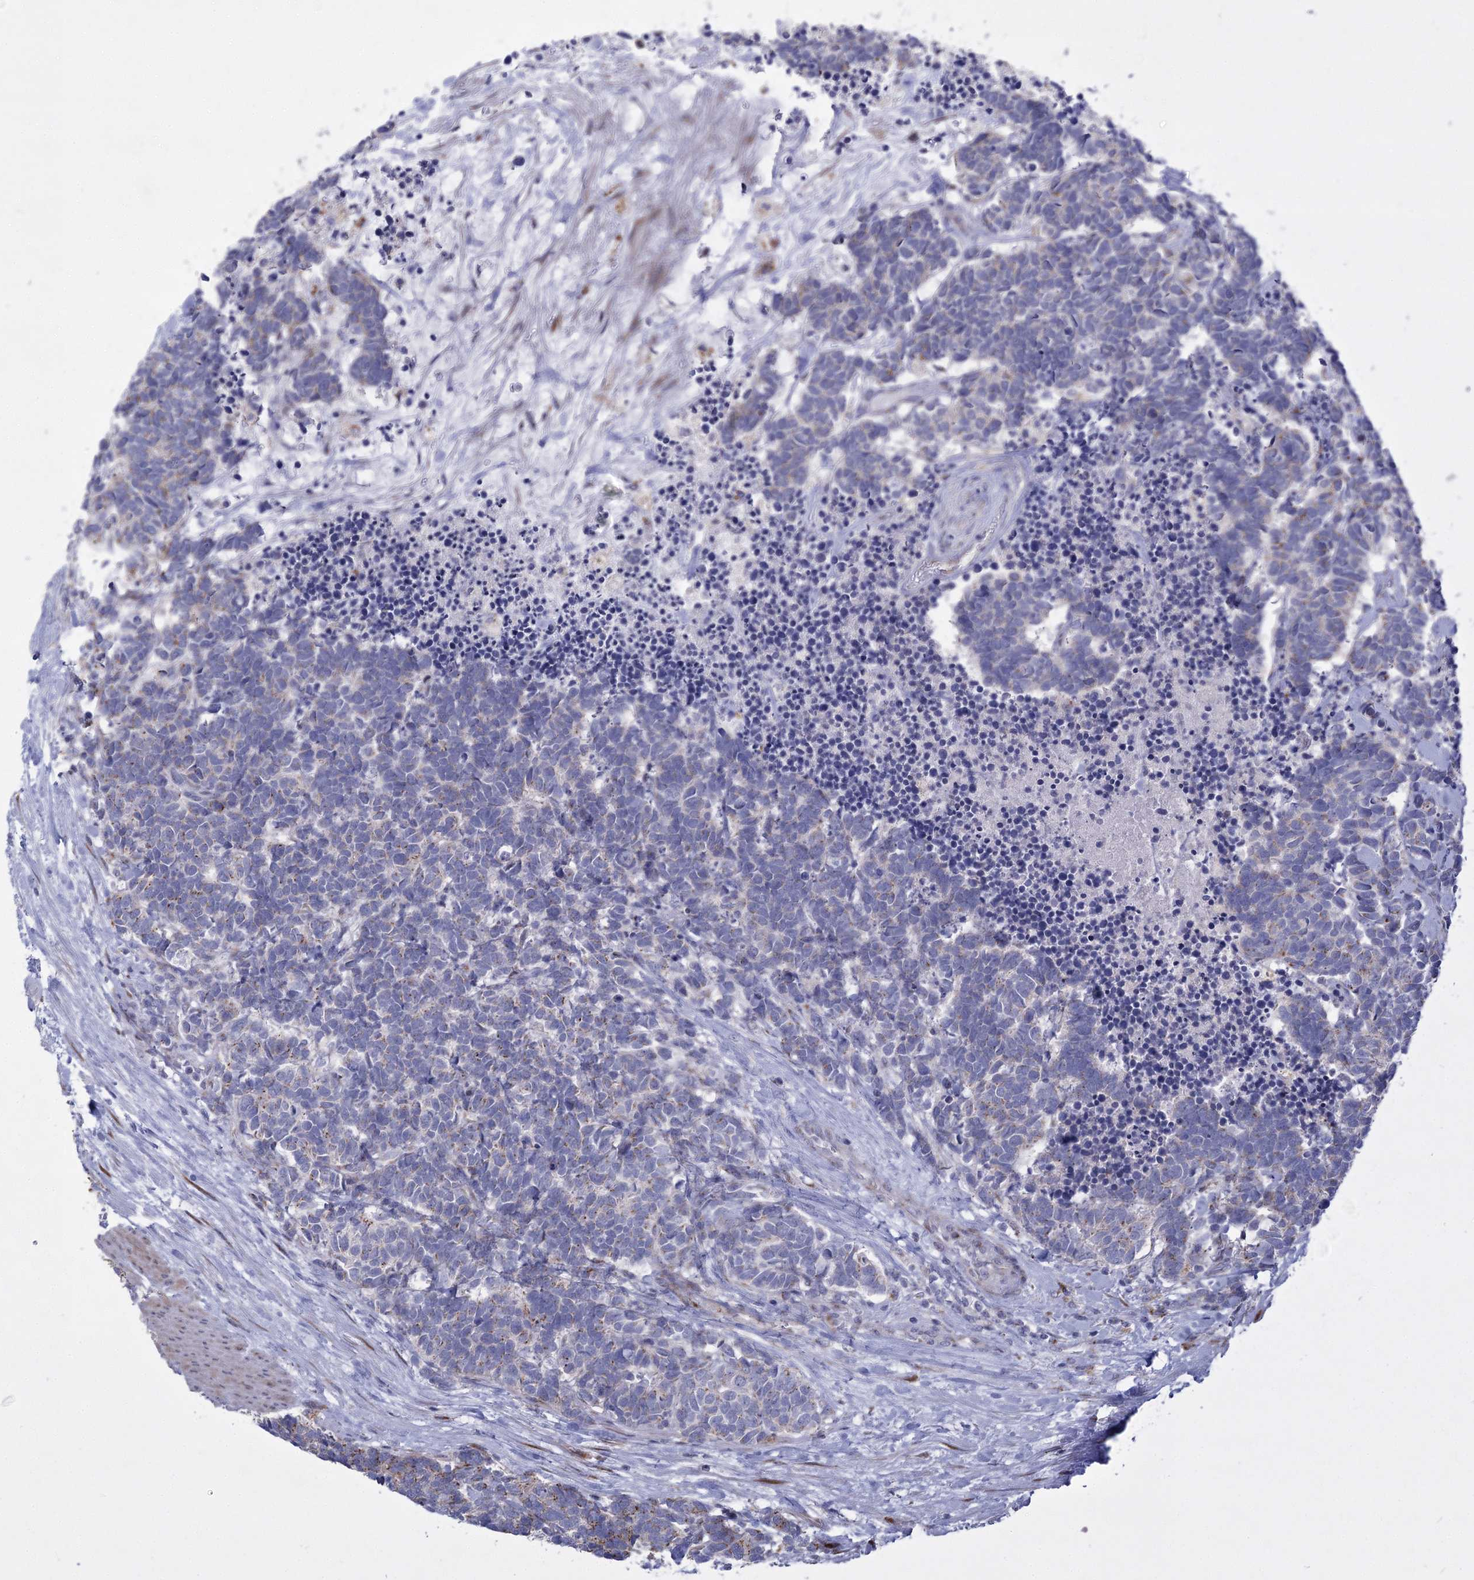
{"staining": {"intensity": "moderate", "quantity": "<25%", "location": "cytoplasmic/membranous"}, "tissue": "carcinoid", "cell_type": "Tumor cells", "image_type": "cancer", "snomed": [{"axis": "morphology", "description": "Carcinoma, NOS"}, {"axis": "morphology", "description": "Carcinoid, malignant, NOS"}, {"axis": "topography", "description": "Urinary bladder"}], "caption": "Human carcinoid stained for a protein (brown) shows moderate cytoplasmic/membranous positive positivity in approximately <25% of tumor cells.", "gene": "NME7", "patient": {"sex": "male", "age": 57}}